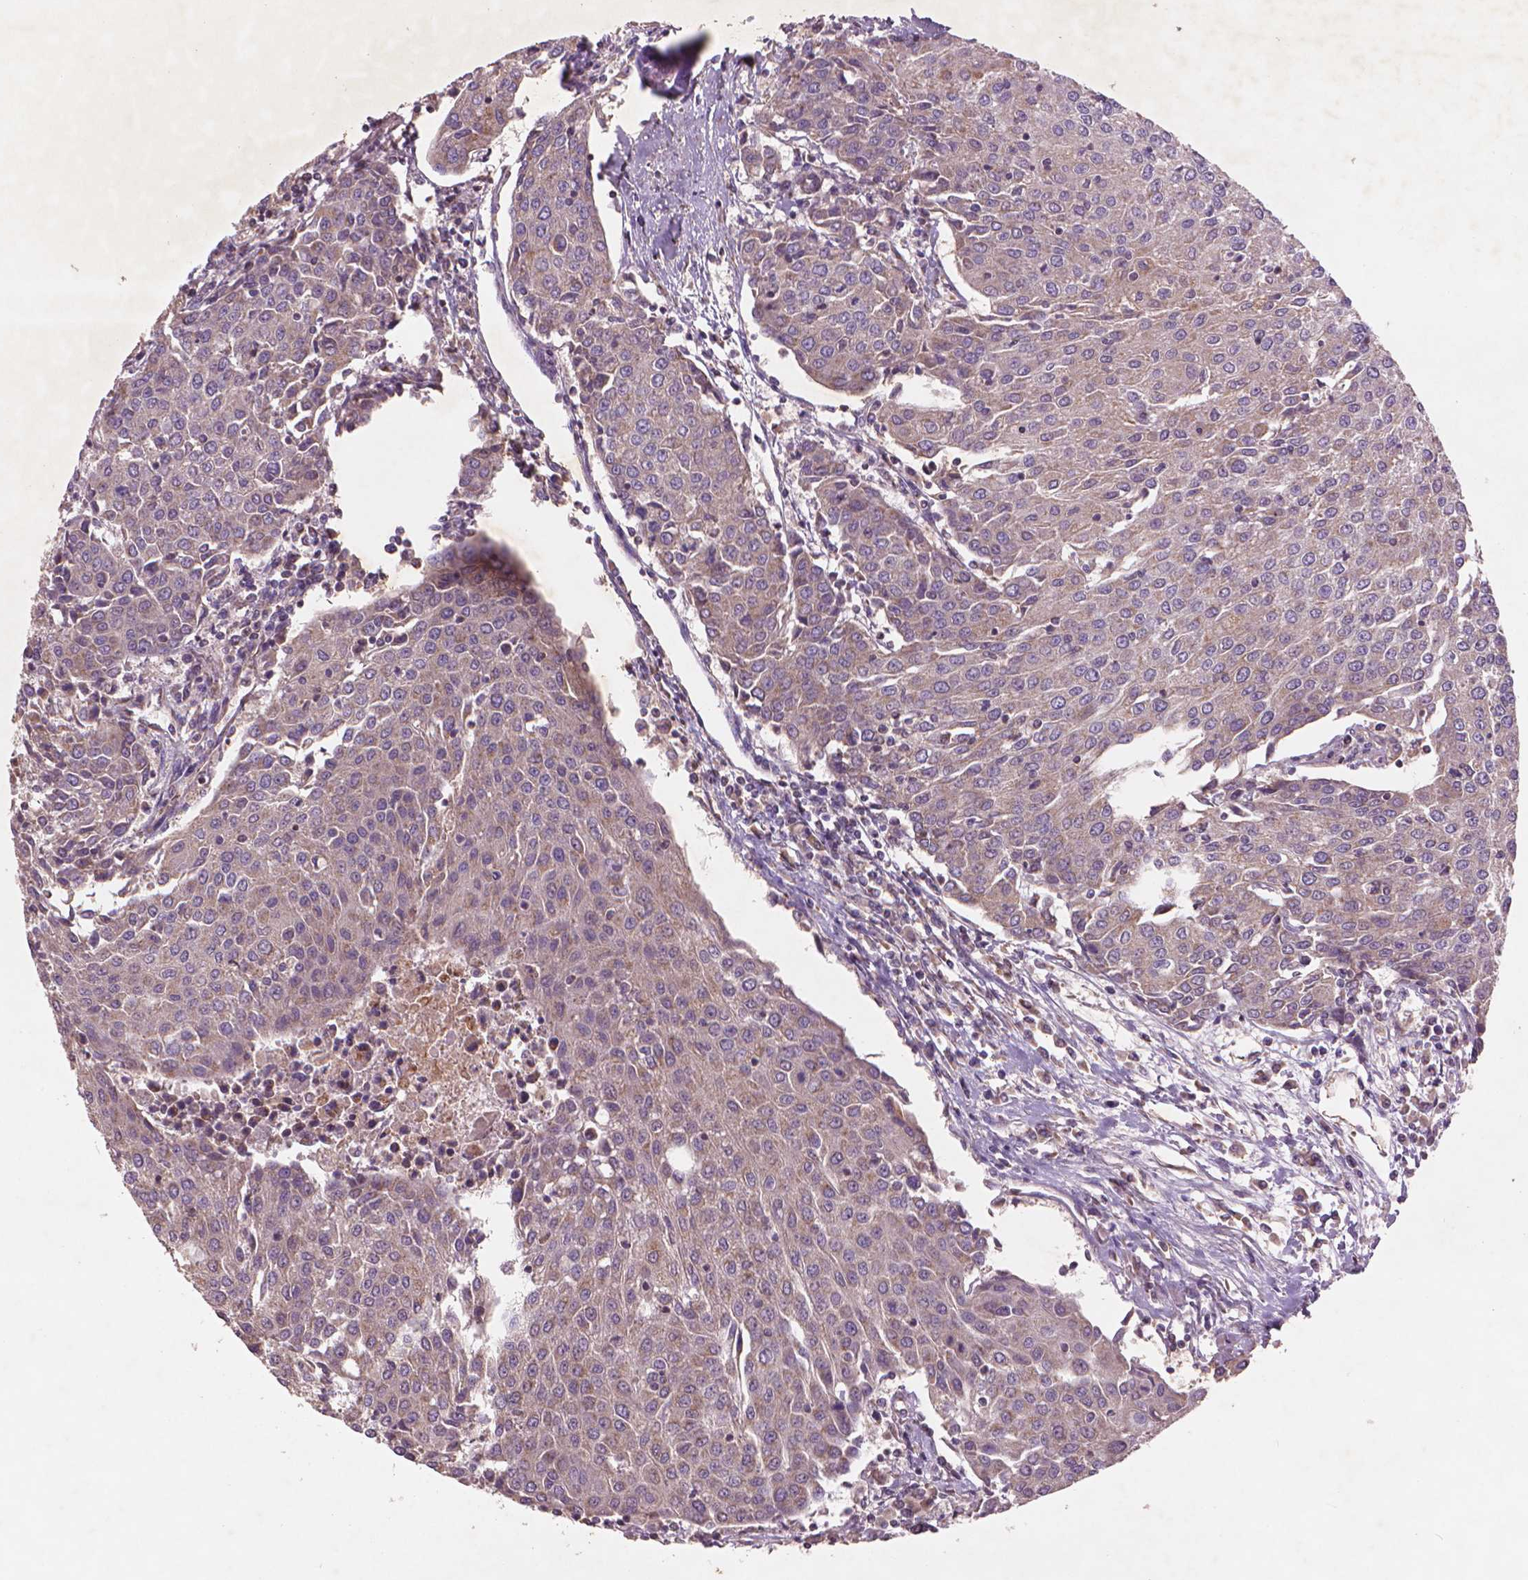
{"staining": {"intensity": "weak", "quantity": "25%-75%", "location": "cytoplasmic/membranous"}, "tissue": "urothelial cancer", "cell_type": "Tumor cells", "image_type": "cancer", "snomed": [{"axis": "morphology", "description": "Urothelial carcinoma, High grade"}, {"axis": "topography", "description": "Urinary bladder"}], "caption": "A brown stain labels weak cytoplasmic/membranous expression of a protein in urothelial carcinoma (high-grade) tumor cells.", "gene": "NLRX1", "patient": {"sex": "female", "age": 85}}